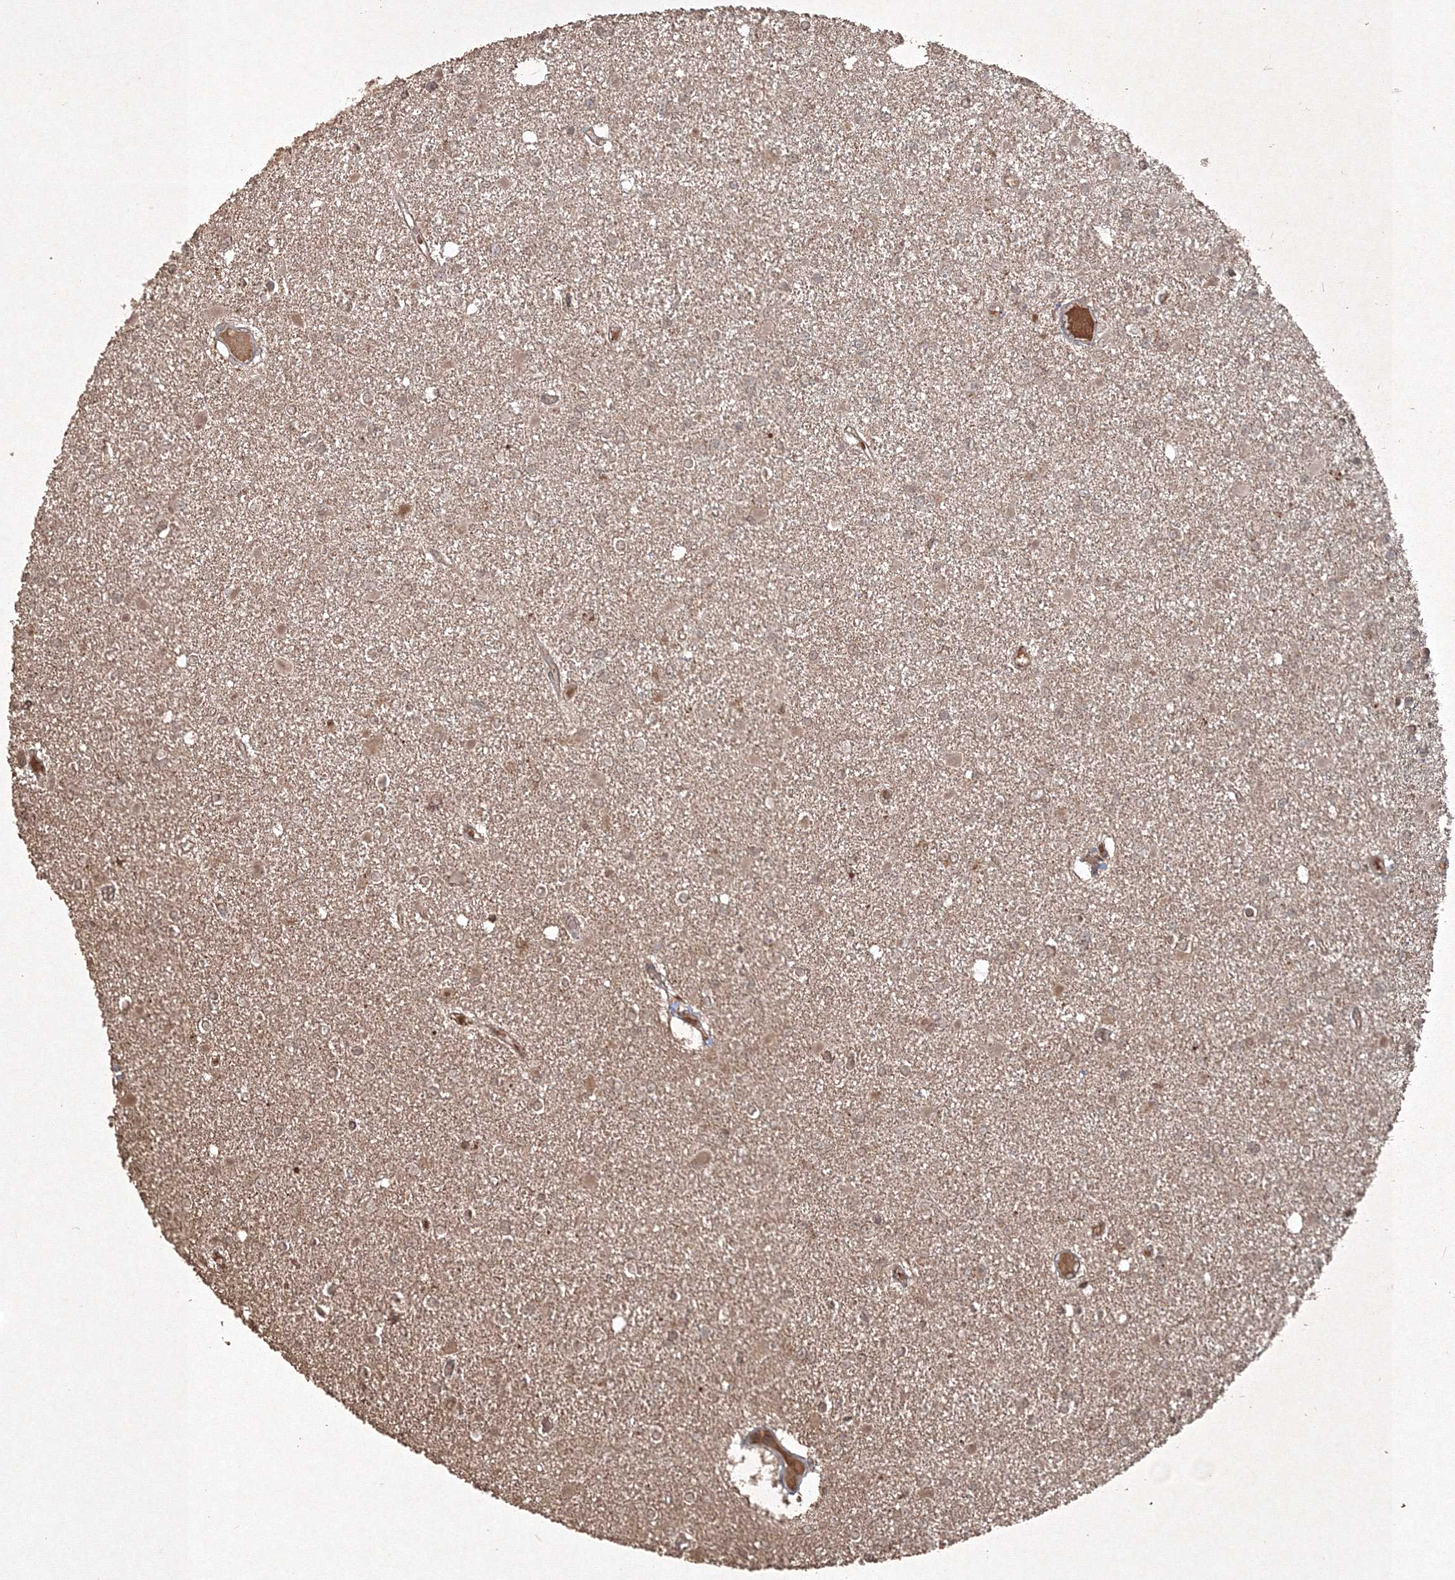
{"staining": {"intensity": "weak", "quantity": "25%-75%", "location": "cytoplasmic/membranous"}, "tissue": "glioma", "cell_type": "Tumor cells", "image_type": "cancer", "snomed": [{"axis": "morphology", "description": "Glioma, malignant, Low grade"}, {"axis": "topography", "description": "Brain"}], "caption": "IHC (DAB) staining of human glioma shows weak cytoplasmic/membranous protein expression in approximately 25%-75% of tumor cells.", "gene": "PELI3", "patient": {"sex": "female", "age": 22}}